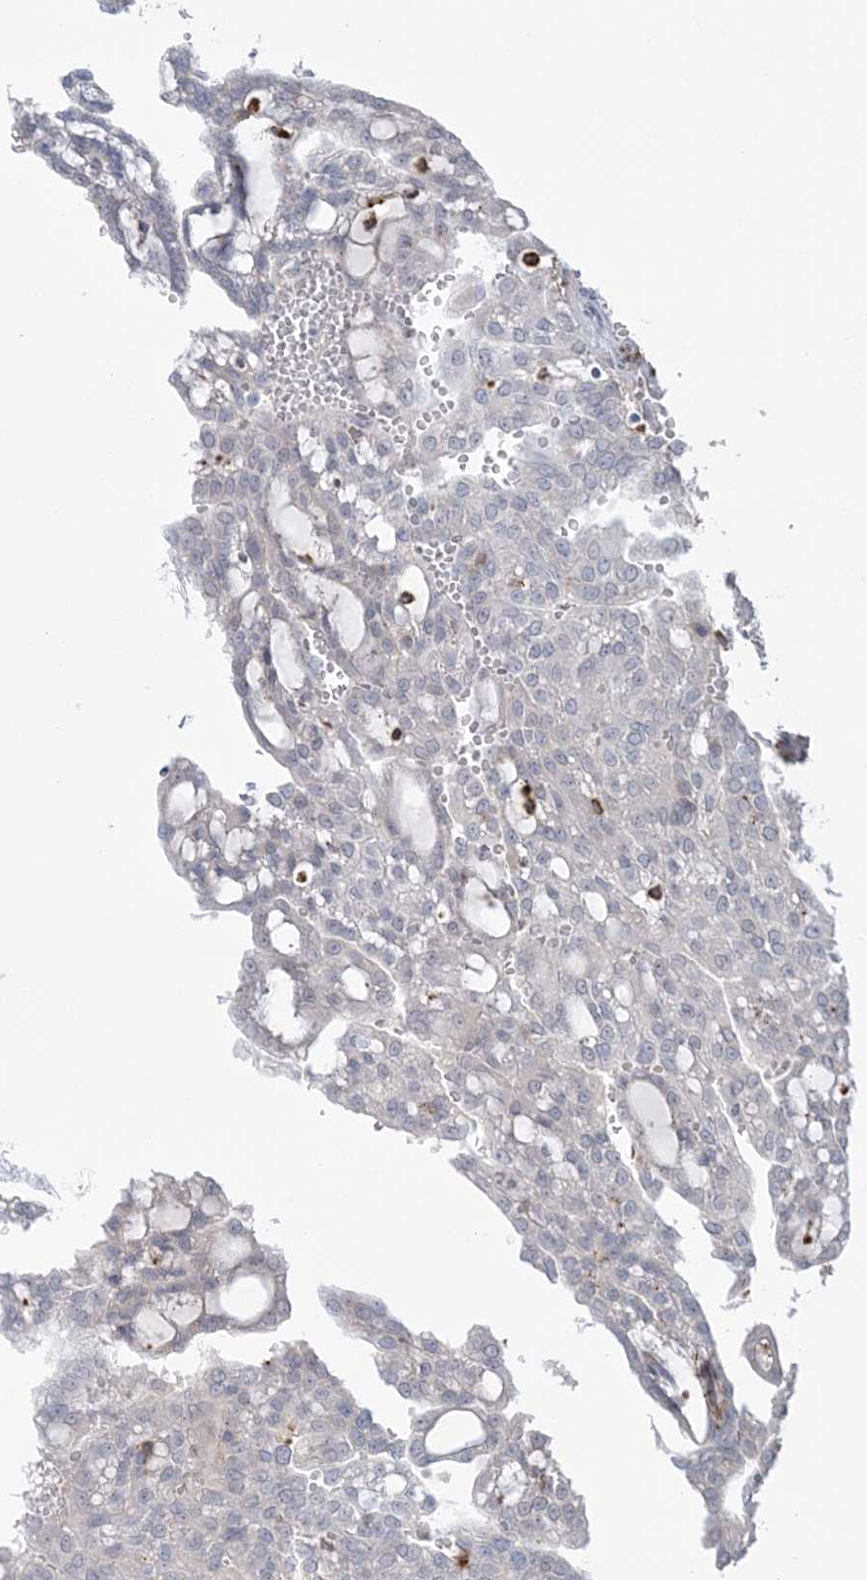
{"staining": {"intensity": "negative", "quantity": "none", "location": "none"}, "tissue": "renal cancer", "cell_type": "Tumor cells", "image_type": "cancer", "snomed": [{"axis": "morphology", "description": "Adenocarcinoma, NOS"}, {"axis": "topography", "description": "Kidney"}], "caption": "Histopathology image shows no protein staining in tumor cells of renal cancer (adenocarcinoma) tissue.", "gene": "HAAO", "patient": {"sex": "male", "age": 63}}